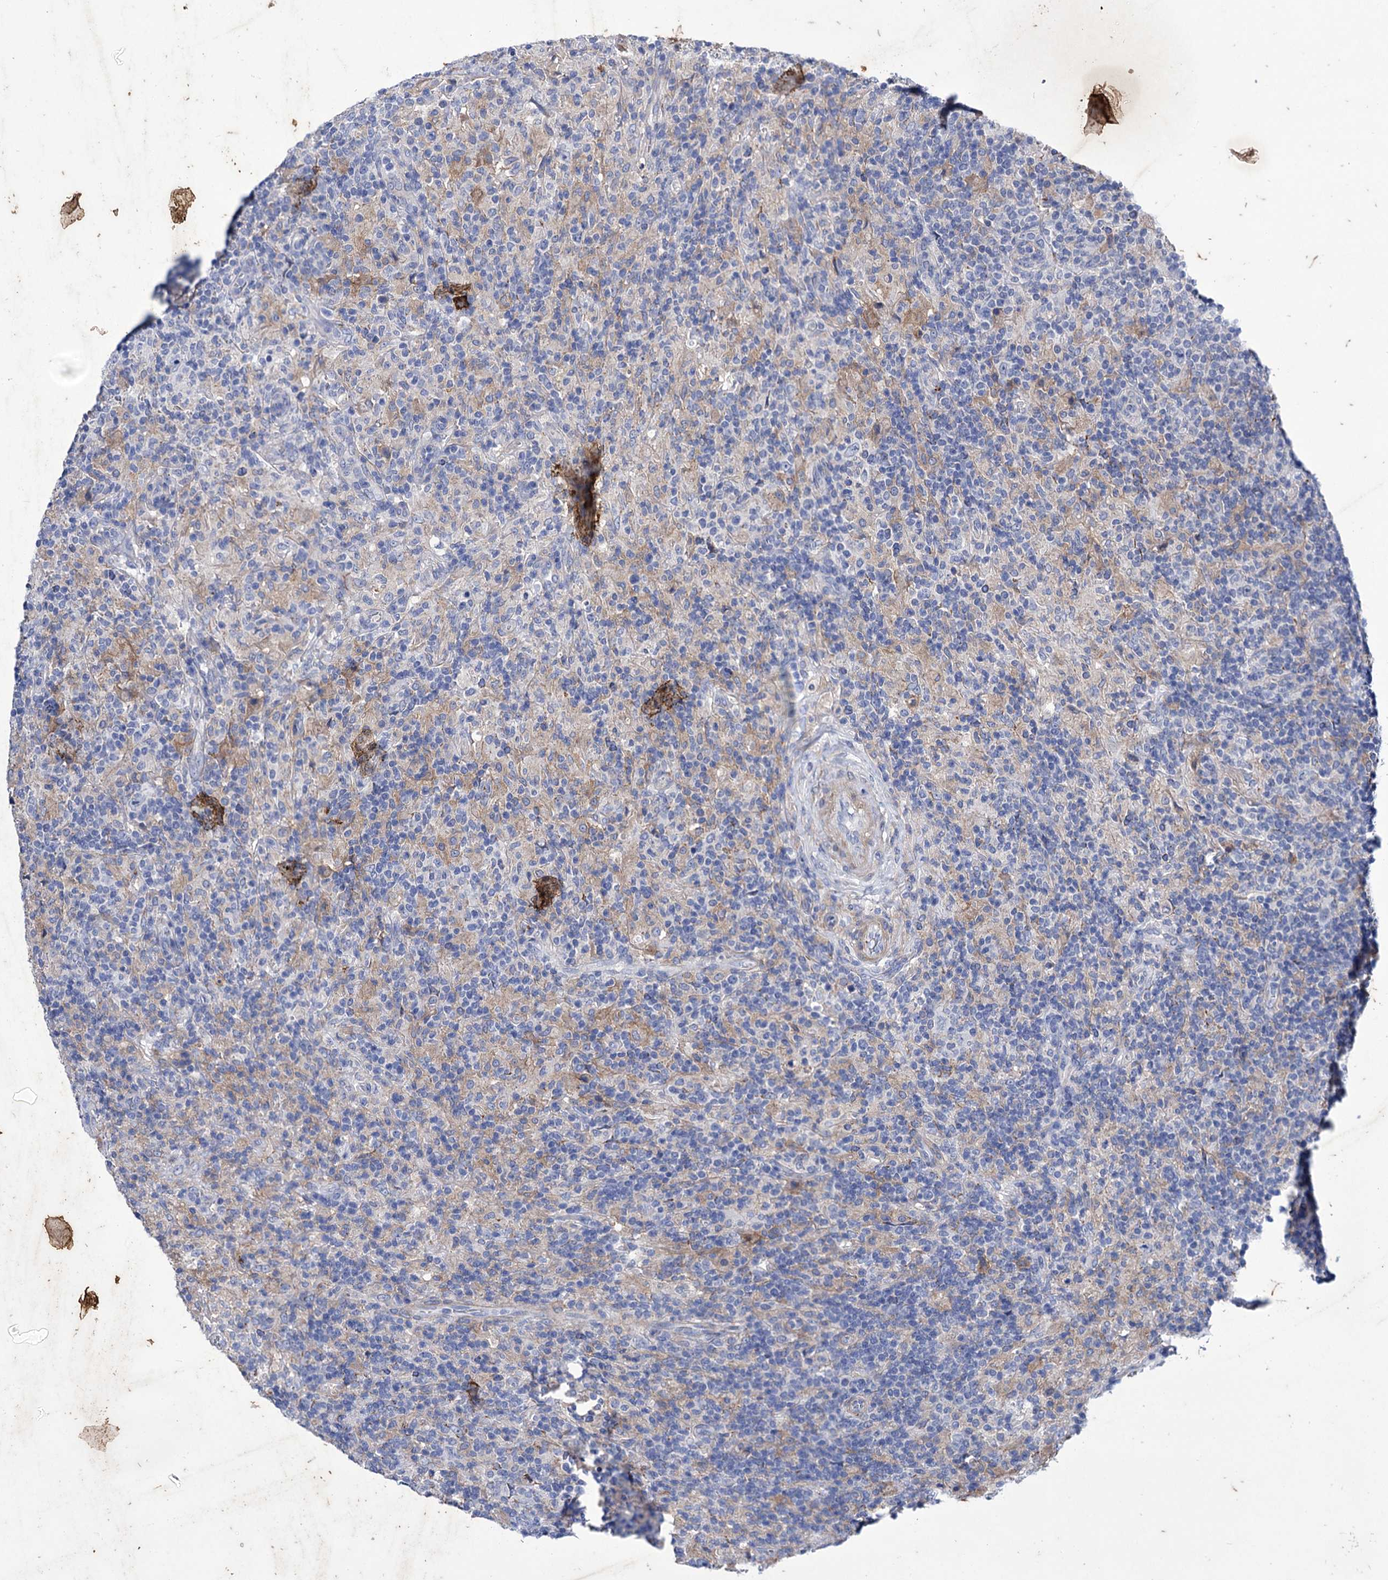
{"staining": {"intensity": "negative", "quantity": "none", "location": "none"}, "tissue": "lymphoma", "cell_type": "Tumor cells", "image_type": "cancer", "snomed": [{"axis": "morphology", "description": "Hodgkin's disease, NOS"}, {"axis": "topography", "description": "Lymph node"}], "caption": "IHC histopathology image of neoplastic tissue: human lymphoma stained with DAB (3,3'-diaminobenzidine) reveals no significant protein expression in tumor cells. (Brightfield microscopy of DAB (3,3'-diaminobenzidine) immunohistochemistry at high magnification).", "gene": "AXL", "patient": {"sex": "male", "age": 70}}